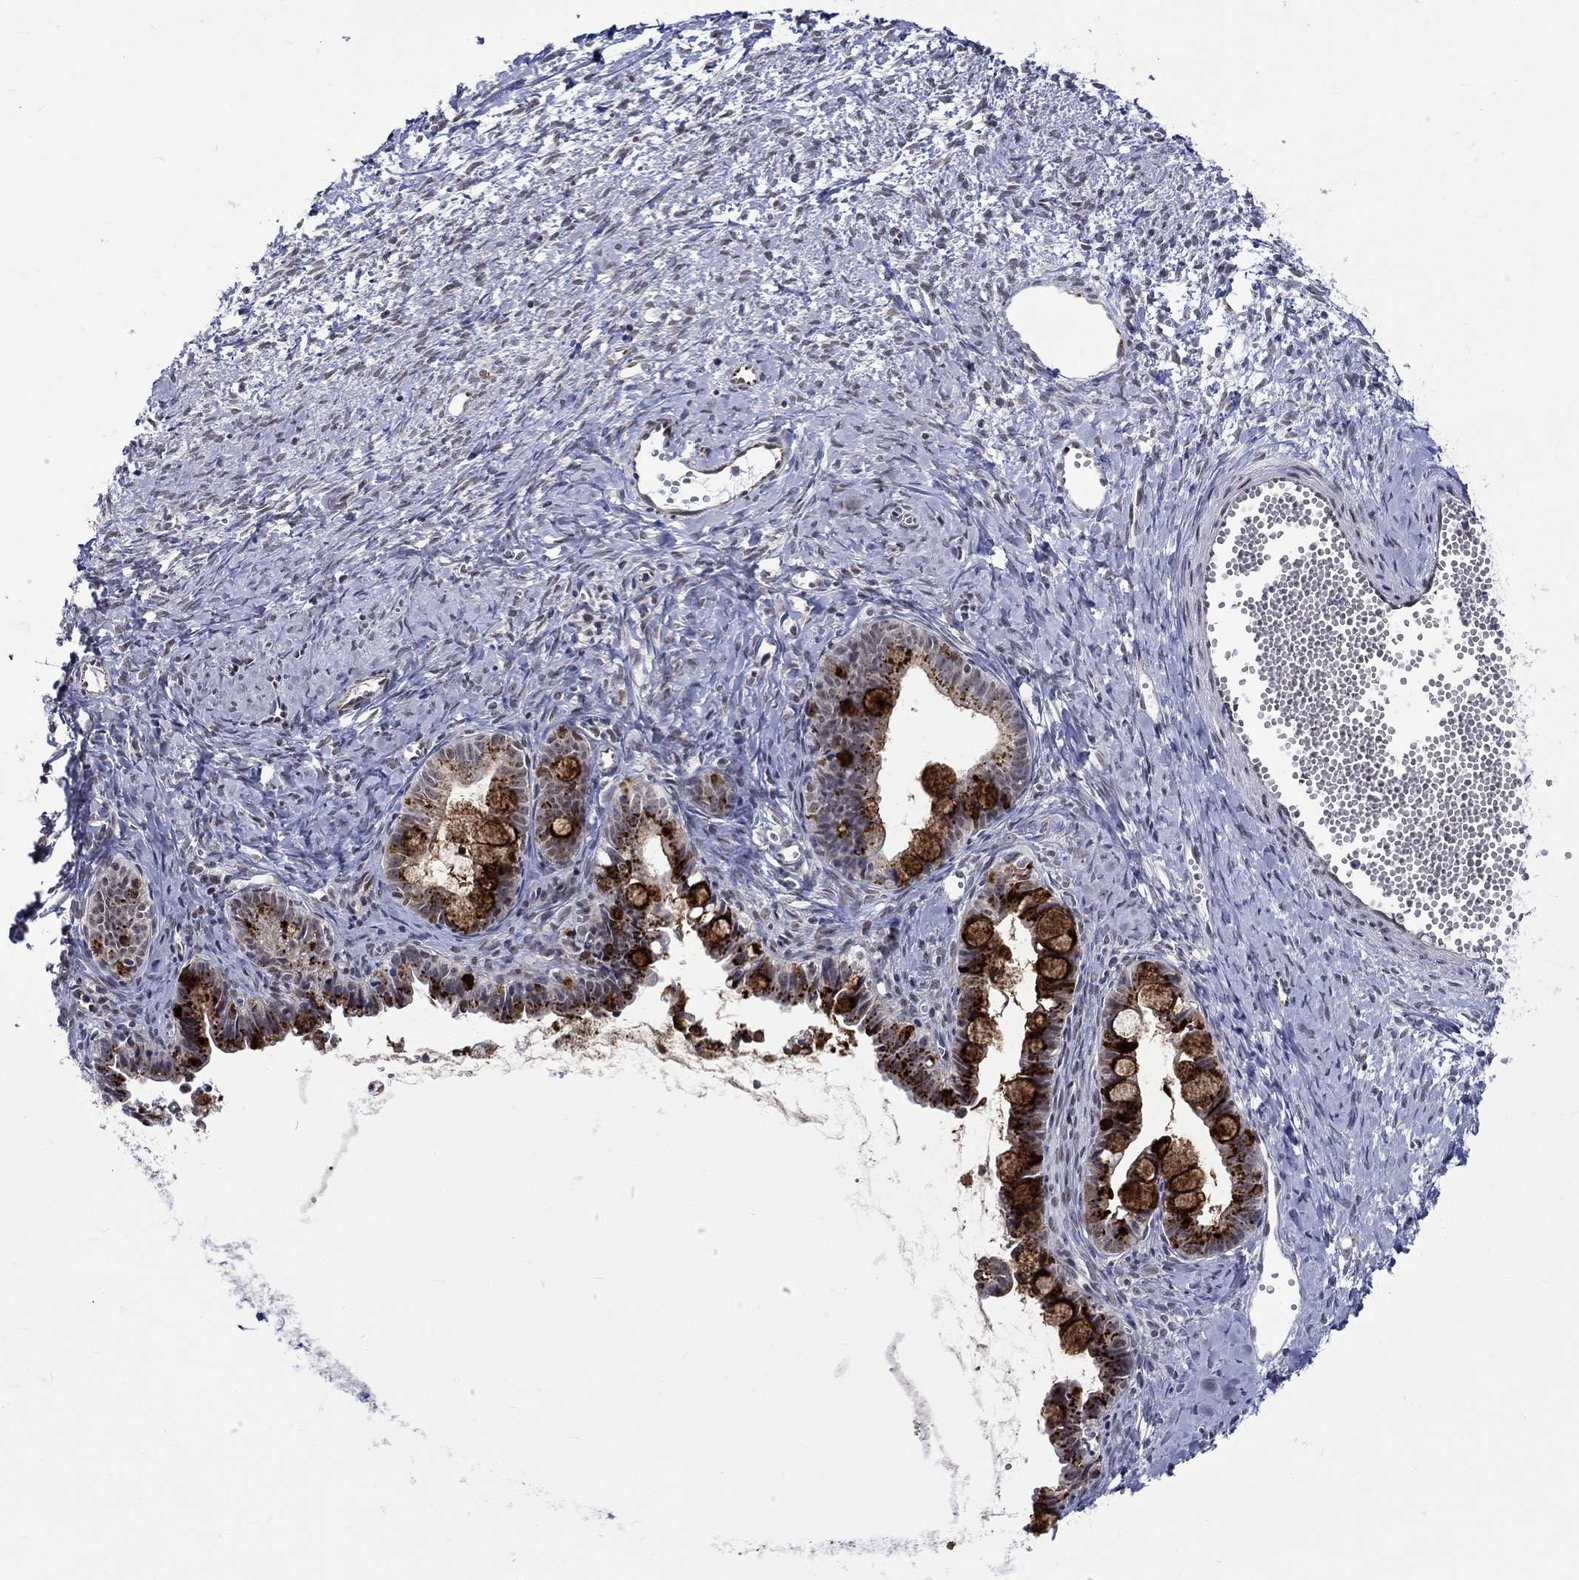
{"staining": {"intensity": "strong", "quantity": "25%-75%", "location": "cytoplasmic/membranous"}, "tissue": "ovarian cancer", "cell_type": "Tumor cells", "image_type": "cancer", "snomed": [{"axis": "morphology", "description": "Cystadenocarcinoma, mucinous, NOS"}, {"axis": "topography", "description": "Ovary"}], "caption": "Protein expression by immunohistochemistry (IHC) exhibits strong cytoplasmic/membranous staining in approximately 25%-75% of tumor cells in ovarian cancer (mucinous cystadenocarcinoma).", "gene": "ST6GALNAC1", "patient": {"sex": "female", "age": 63}}